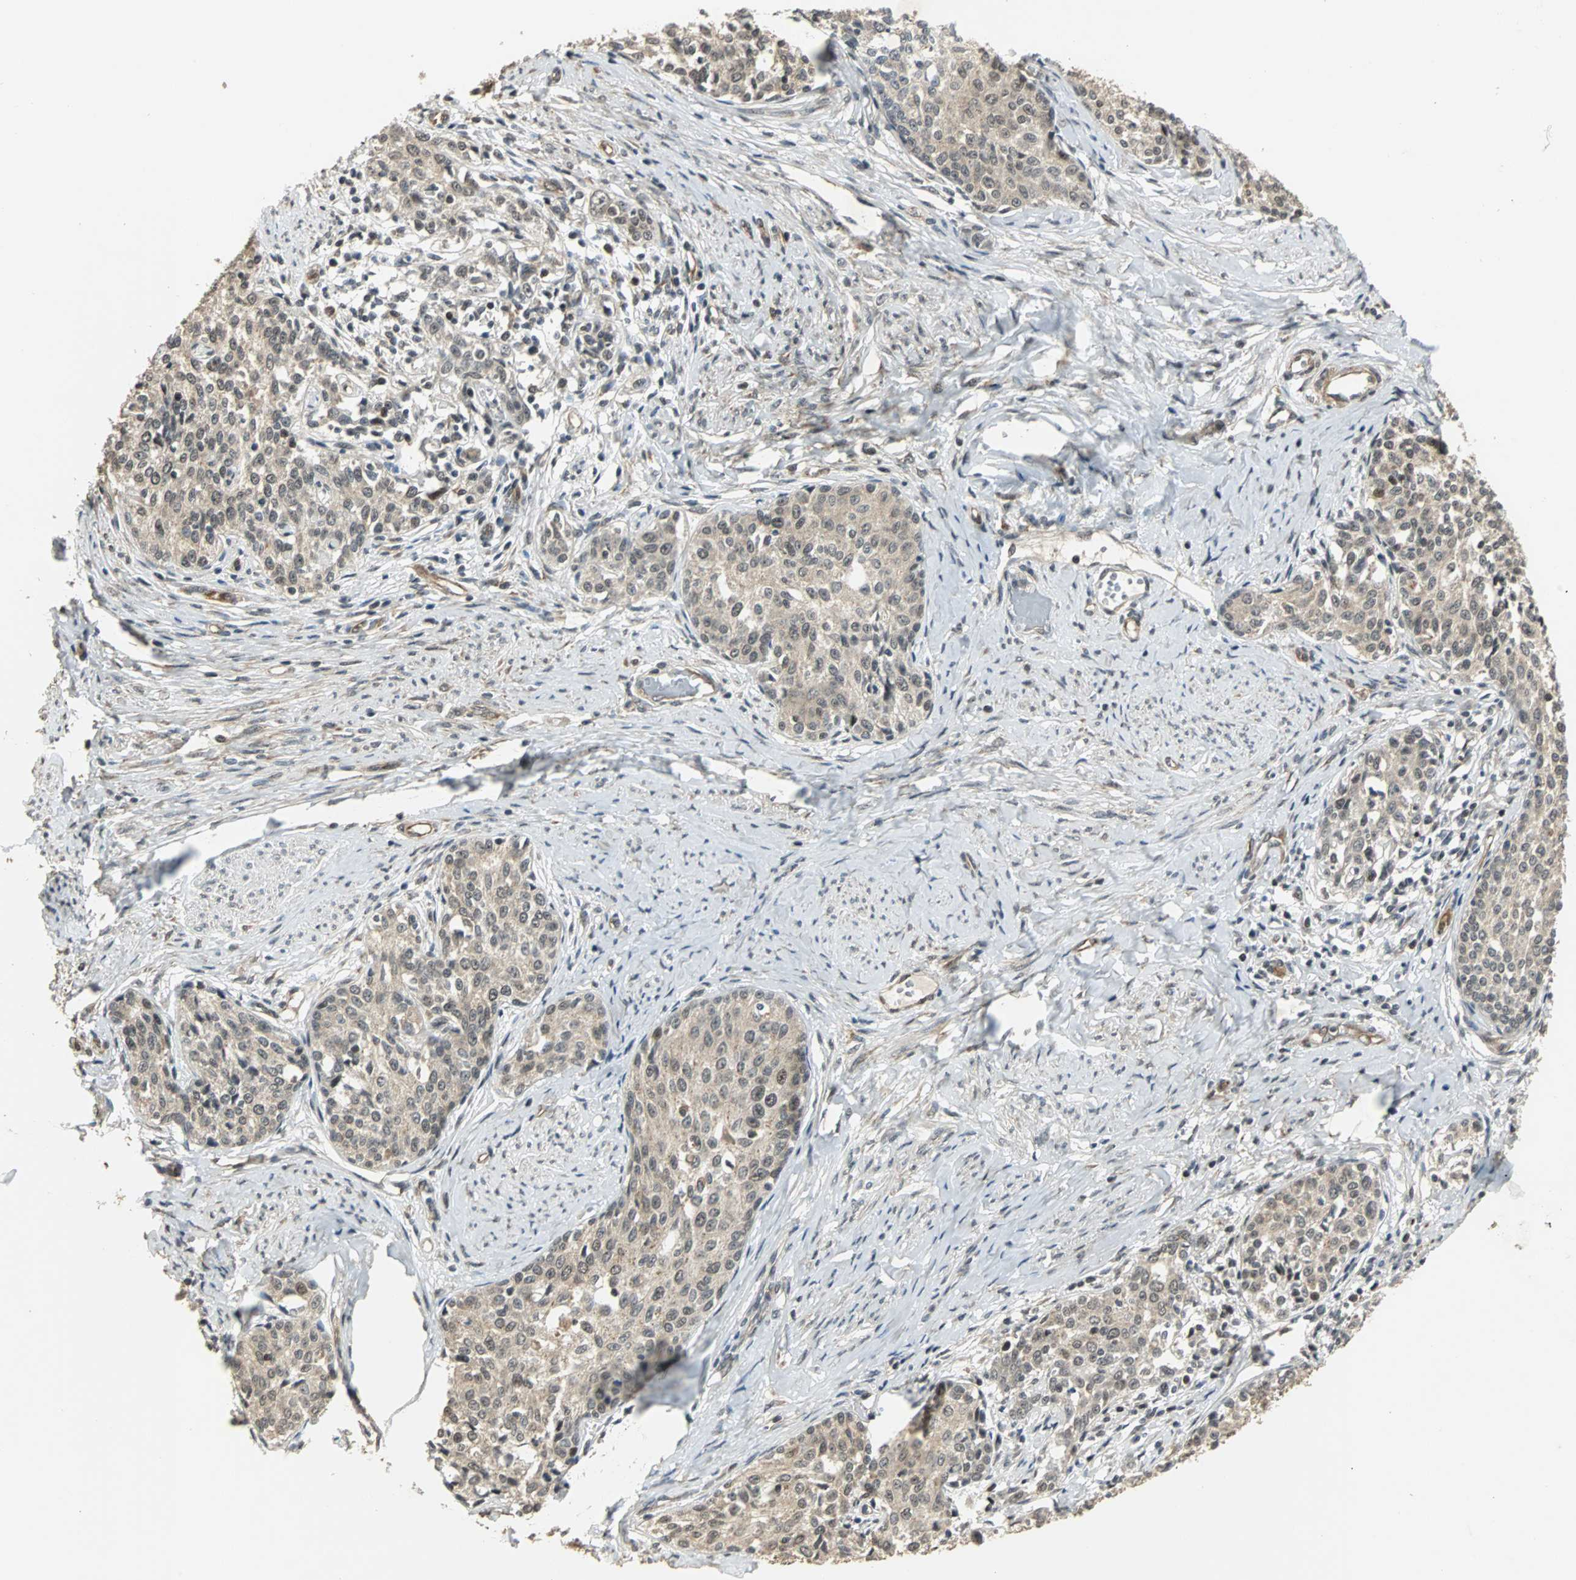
{"staining": {"intensity": "weak", "quantity": ">75%", "location": "cytoplasmic/membranous"}, "tissue": "cervical cancer", "cell_type": "Tumor cells", "image_type": "cancer", "snomed": [{"axis": "morphology", "description": "Squamous cell carcinoma, NOS"}, {"axis": "morphology", "description": "Adenocarcinoma, NOS"}, {"axis": "topography", "description": "Cervix"}], "caption": "A histopathology image showing weak cytoplasmic/membranous positivity in about >75% of tumor cells in cervical cancer (squamous cell carcinoma), as visualized by brown immunohistochemical staining.", "gene": "MED4", "patient": {"sex": "female", "age": 52}}